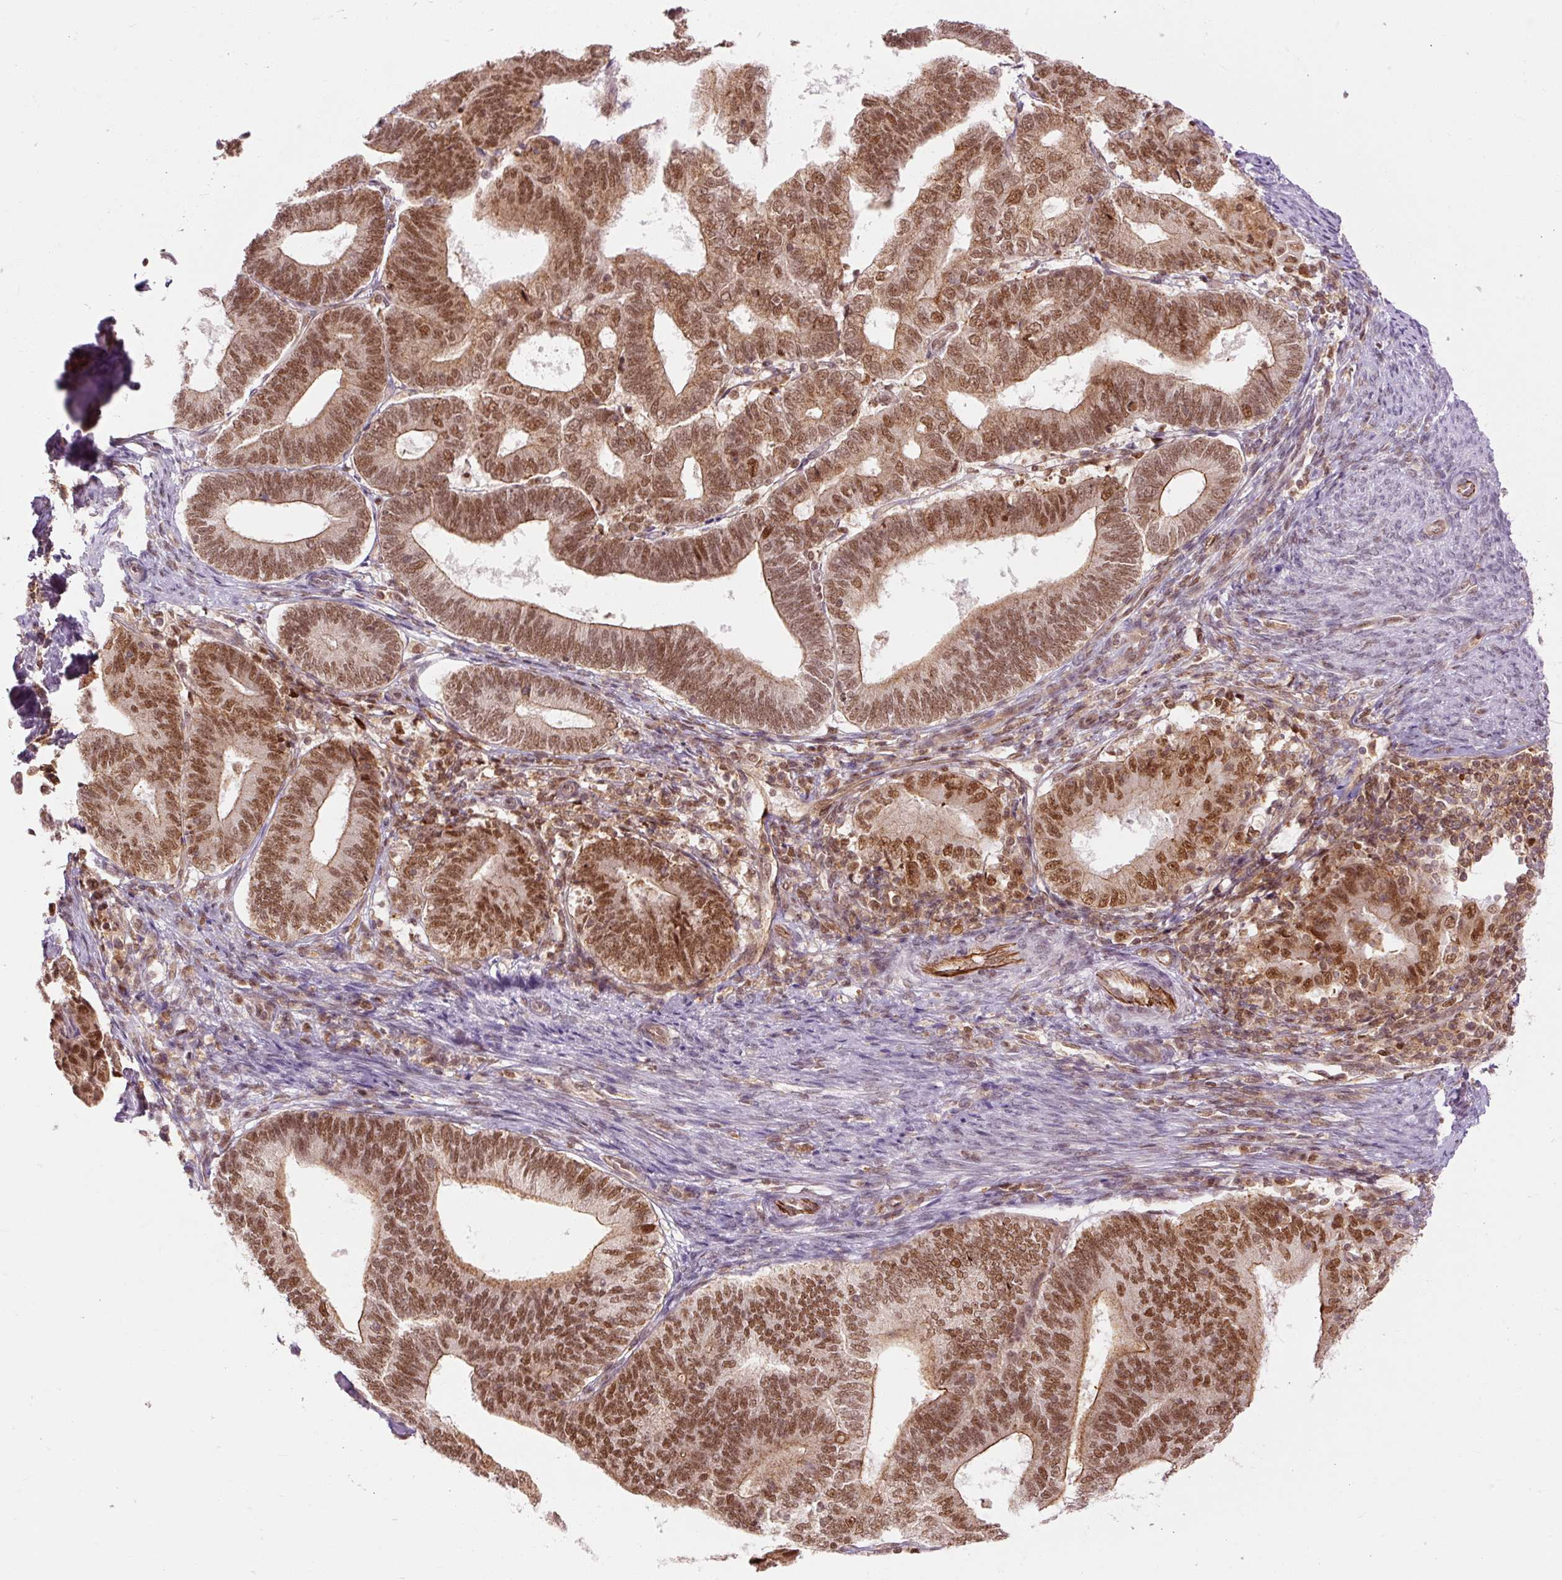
{"staining": {"intensity": "moderate", "quantity": ">75%", "location": "cytoplasmic/membranous,nuclear"}, "tissue": "endometrial cancer", "cell_type": "Tumor cells", "image_type": "cancer", "snomed": [{"axis": "morphology", "description": "Adenocarcinoma, NOS"}, {"axis": "topography", "description": "Endometrium"}], "caption": "Immunohistochemical staining of human endometrial cancer (adenocarcinoma) shows medium levels of moderate cytoplasmic/membranous and nuclear protein staining in approximately >75% of tumor cells. The protein is stained brown, and the nuclei are stained in blue (DAB (3,3'-diaminobenzidine) IHC with brightfield microscopy, high magnification).", "gene": "CSTF1", "patient": {"sex": "female", "age": 70}}